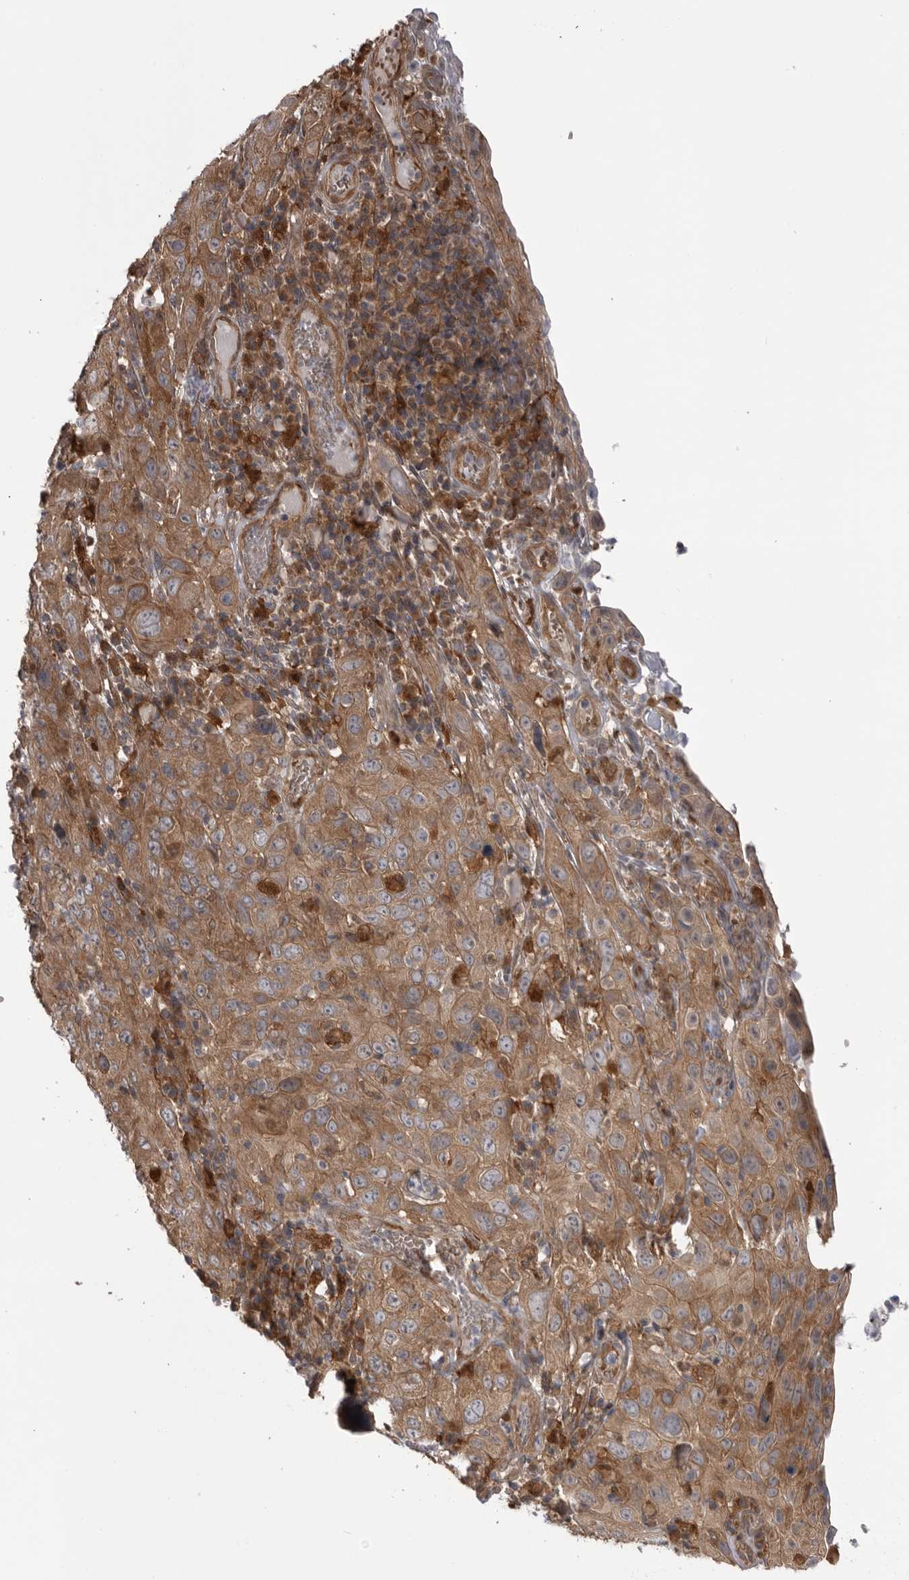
{"staining": {"intensity": "moderate", "quantity": ">75%", "location": "cytoplasmic/membranous"}, "tissue": "cervical cancer", "cell_type": "Tumor cells", "image_type": "cancer", "snomed": [{"axis": "morphology", "description": "Squamous cell carcinoma, NOS"}, {"axis": "topography", "description": "Cervix"}], "caption": "Human cervical squamous cell carcinoma stained for a protein (brown) displays moderate cytoplasmic/membranous positive staining in approximately >75% of tumor cells.", "gene": "RAB3GAP2", "patient": {"sex": "female", "age": 46}}